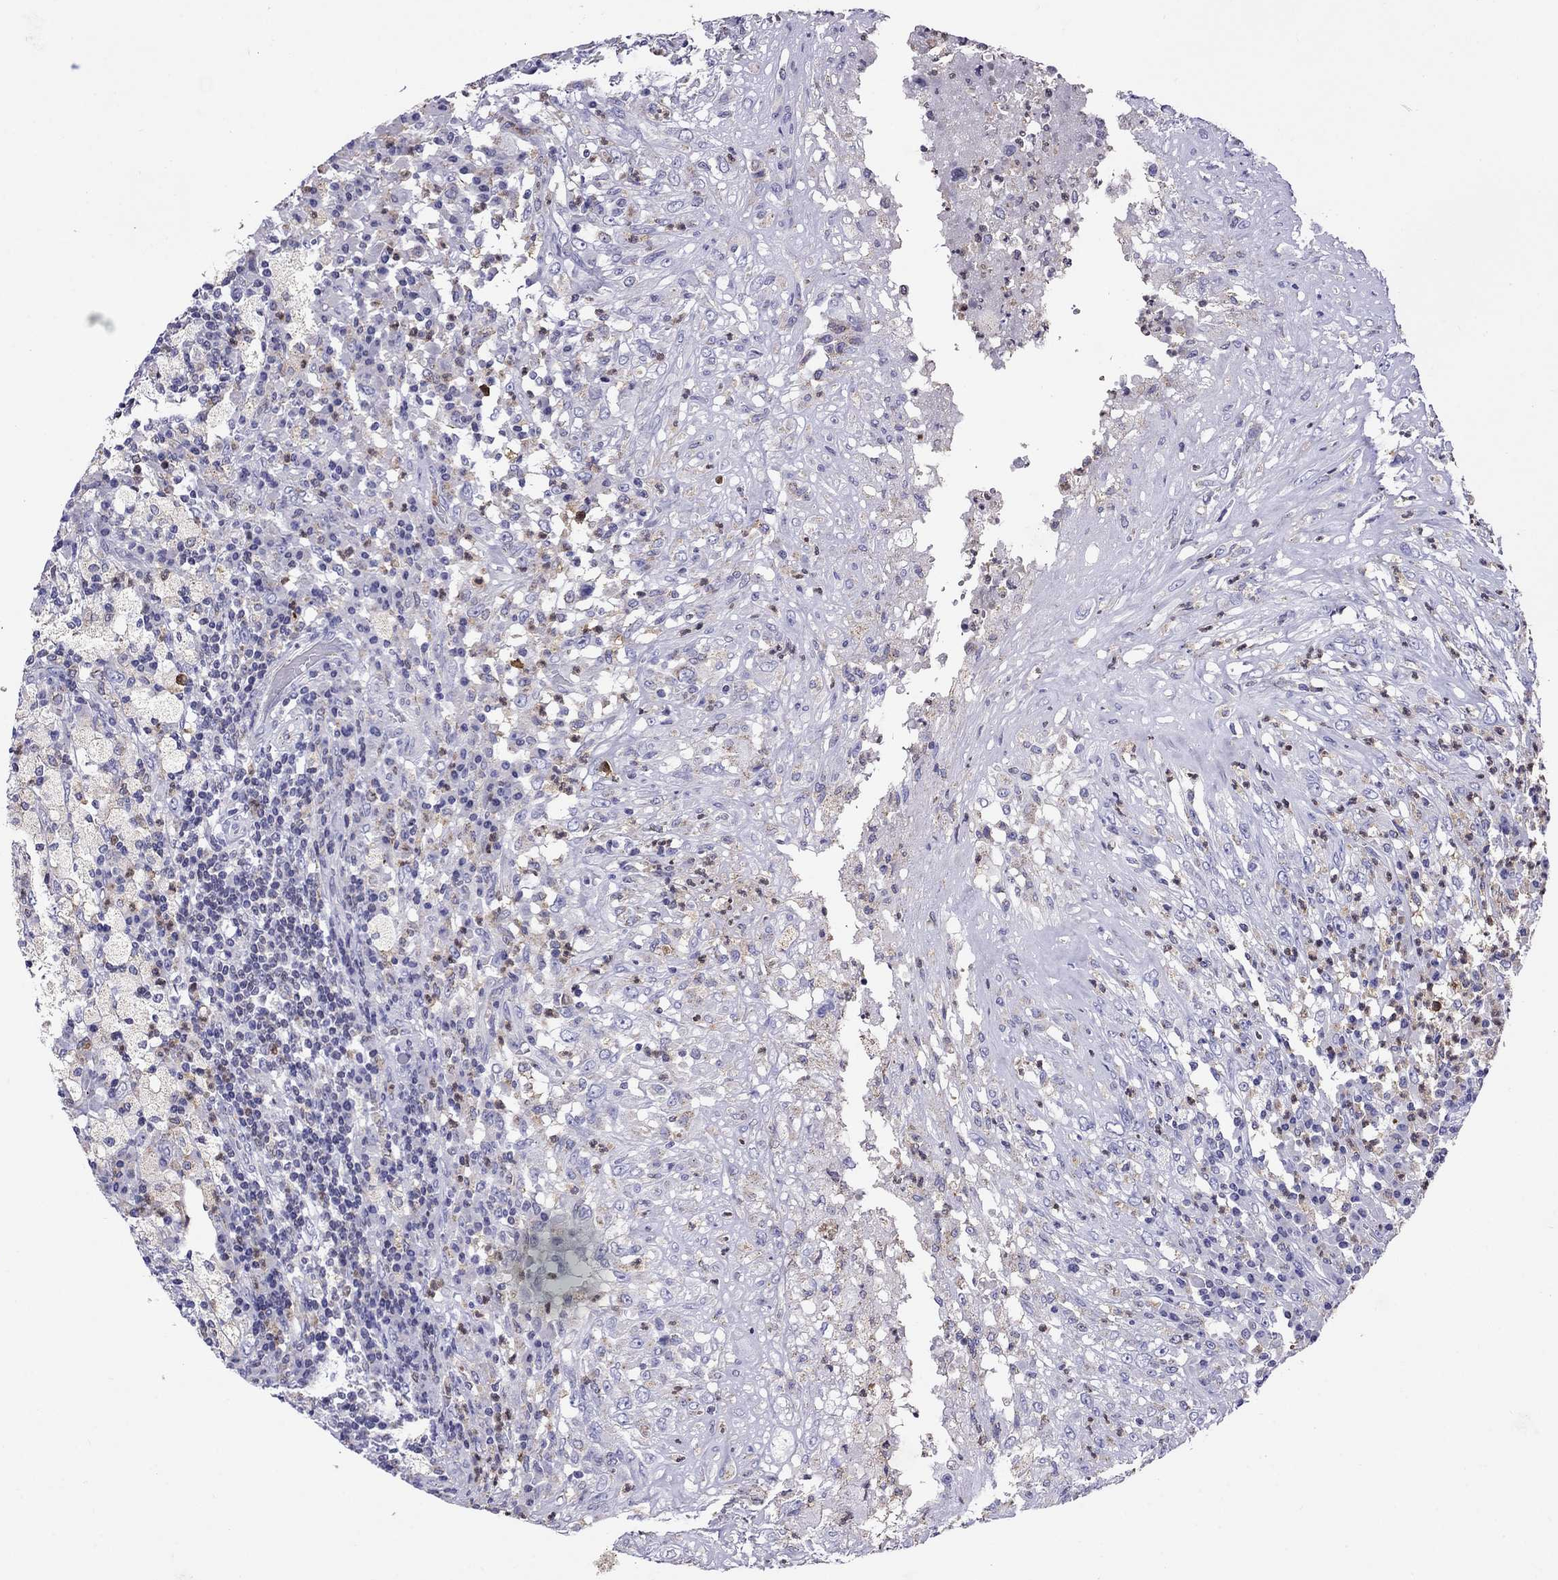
{"staining": {"intensity": "negative", "quantity": "none", "location": "none"}, "tissue": "testis cancer", "cell_type": "Tumor cells", "image_type": "cancer", "snomed": [{"axis": "morphology", "description": "Necrosis, NOS"}, {"axis": "morphology", "description": "Carcinoma, Embryonal, NOS"}, {"axis": "topography", "description": "Testis"}], "caption": "This is a photomicrograph of IHC staining of testis embryonal carcinoma, which shows no expression in tumor cells.", "gene": "SCG2", "patient": {"sex": "male", "age": 19}}